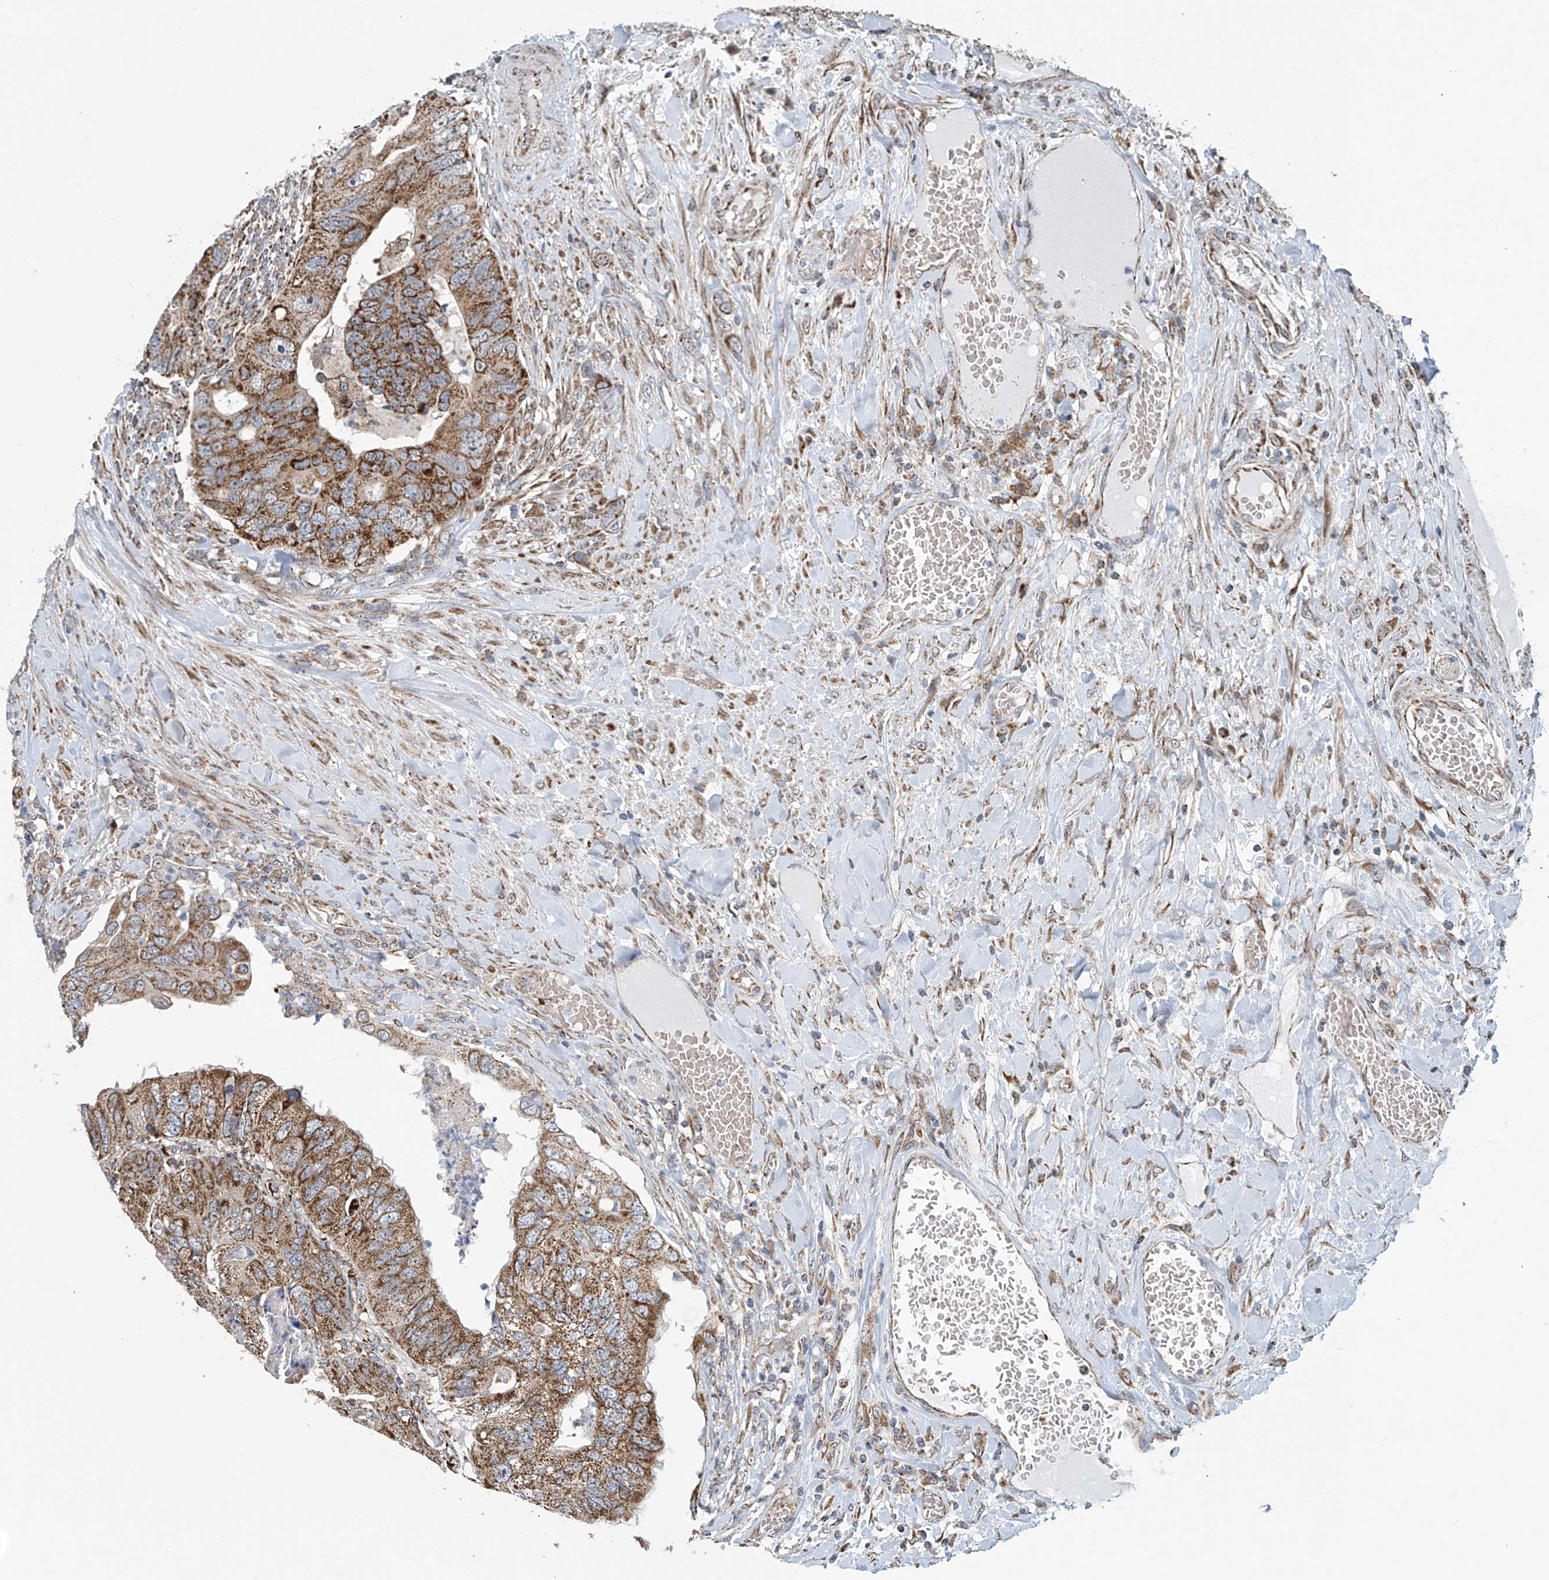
{"staining": {"intensity": "moderate", "quantity": ">75%", "location": "cytoplasmic/membranous"}, "tissue": "colorectal cancer", "cell_type": "Tumor cells", "image_type": "cancer", "snomed": [{"axis": "morphology", "description": "Adenocarcinoma, NOS"}, {"axis": "topography", "description": "Rectum"}], "caption": "Immunohistochemical staining of human colorectal cancer (adenocarcinoma) demonstrates medium levels of moderate cytoplasmic/membranous expression in about >75% of tumor cells.", "gene": "COMMD1", "patient": {"sex": "male", "age": 63}}